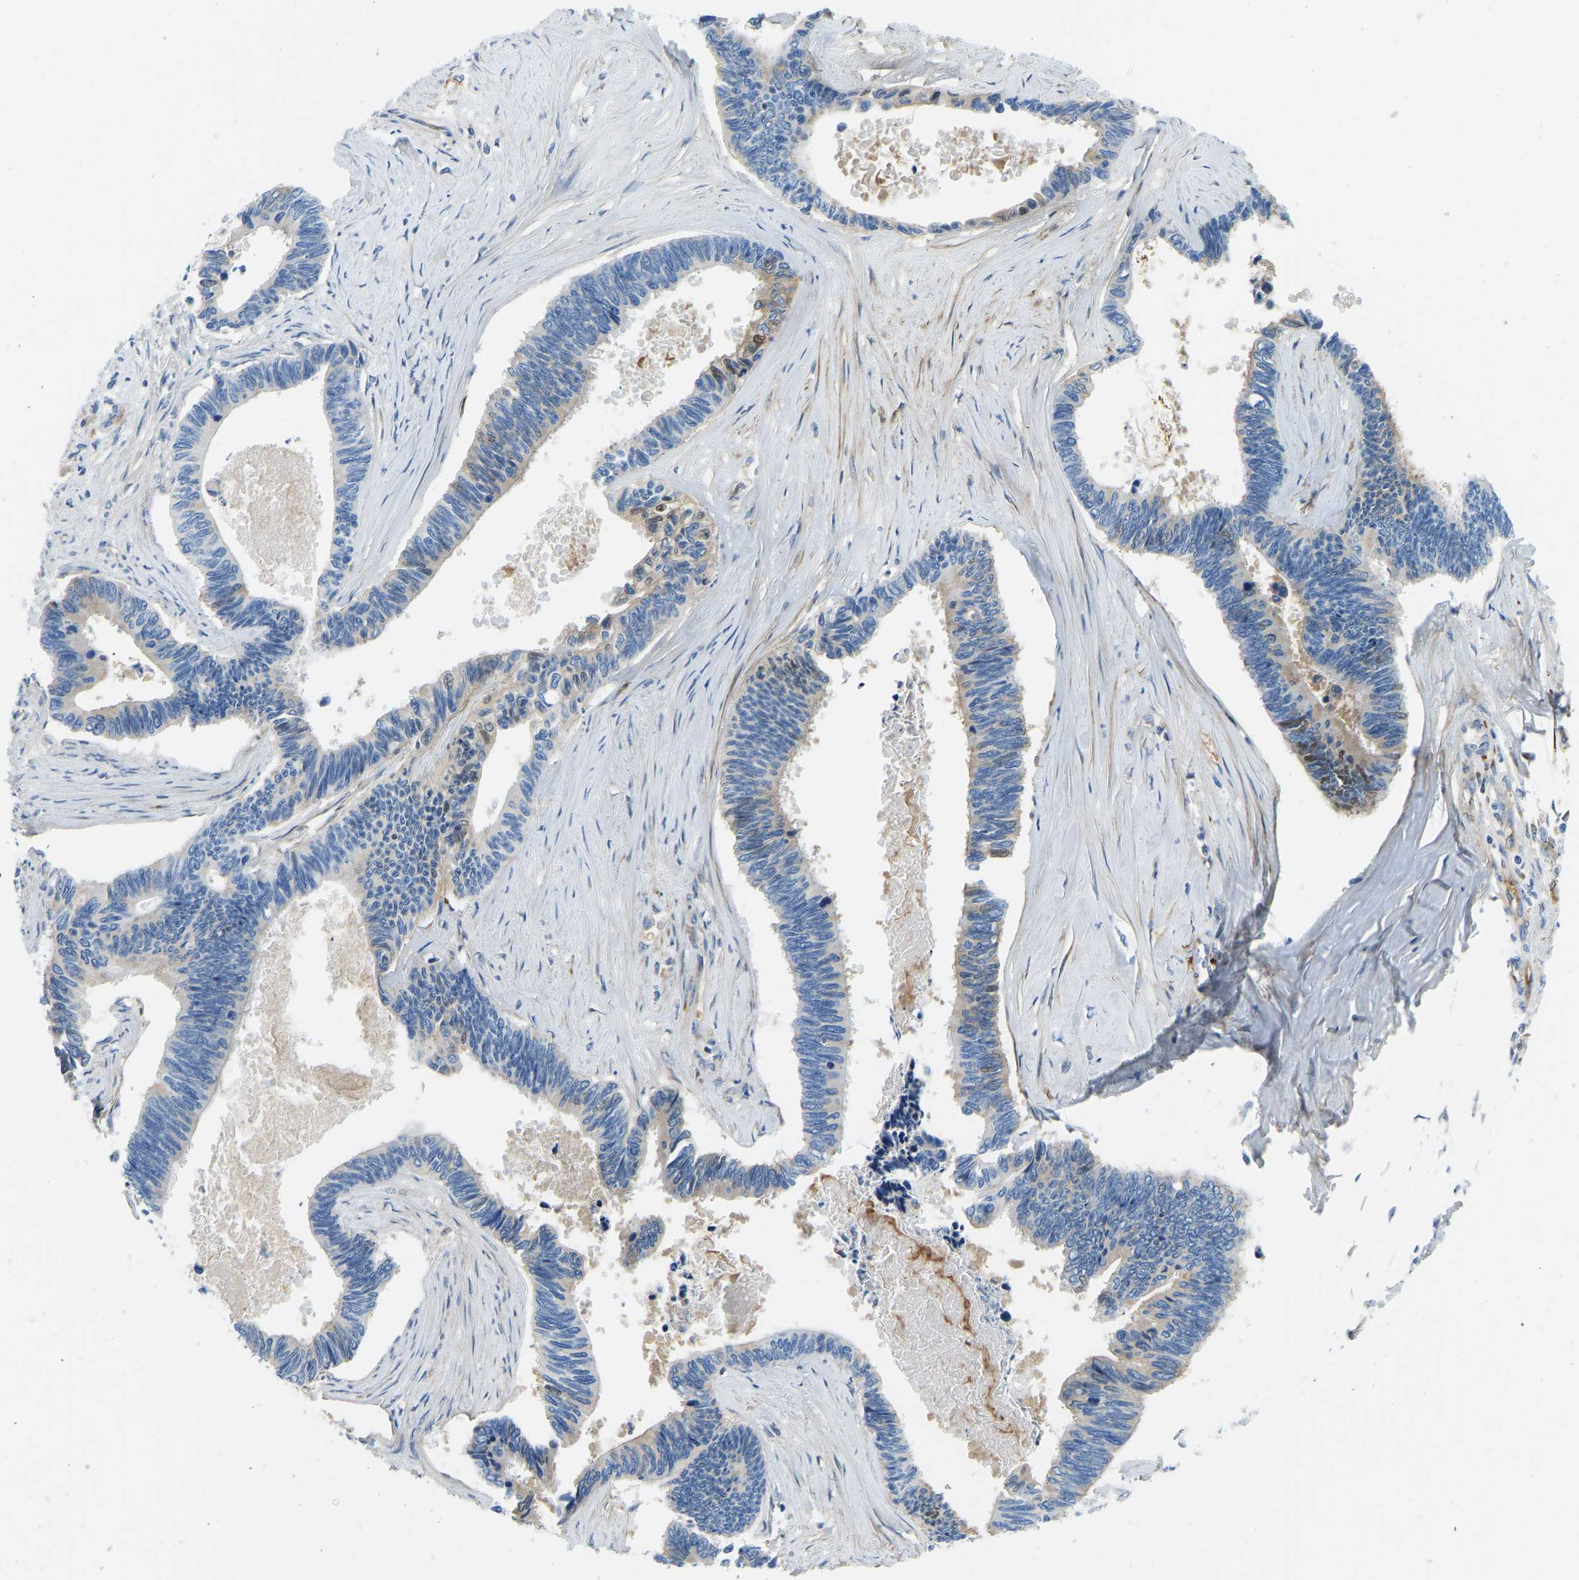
{"staining": {"intensity": "moderate", "quantity": "<25%", "location": "cytoplasmic/membranous,nuclear"}, "tissue": "pancreatic cancer", "cell_type": "Tumor cells", "image_type": "cancer", "snomed": [{"axis": "morphology", "description": "Adenocarcinoma, NOS"}, {"axis": "topography", "description": "Pancreas"}], "caption": "Adenocarcinoma (pancreatic) stained for a protein displays moderate cytoplasmic/membranous and nuclear positivity in tumor cells.", "gene": "COL15A1", "patient": {"sex": "female", "age": 70}}